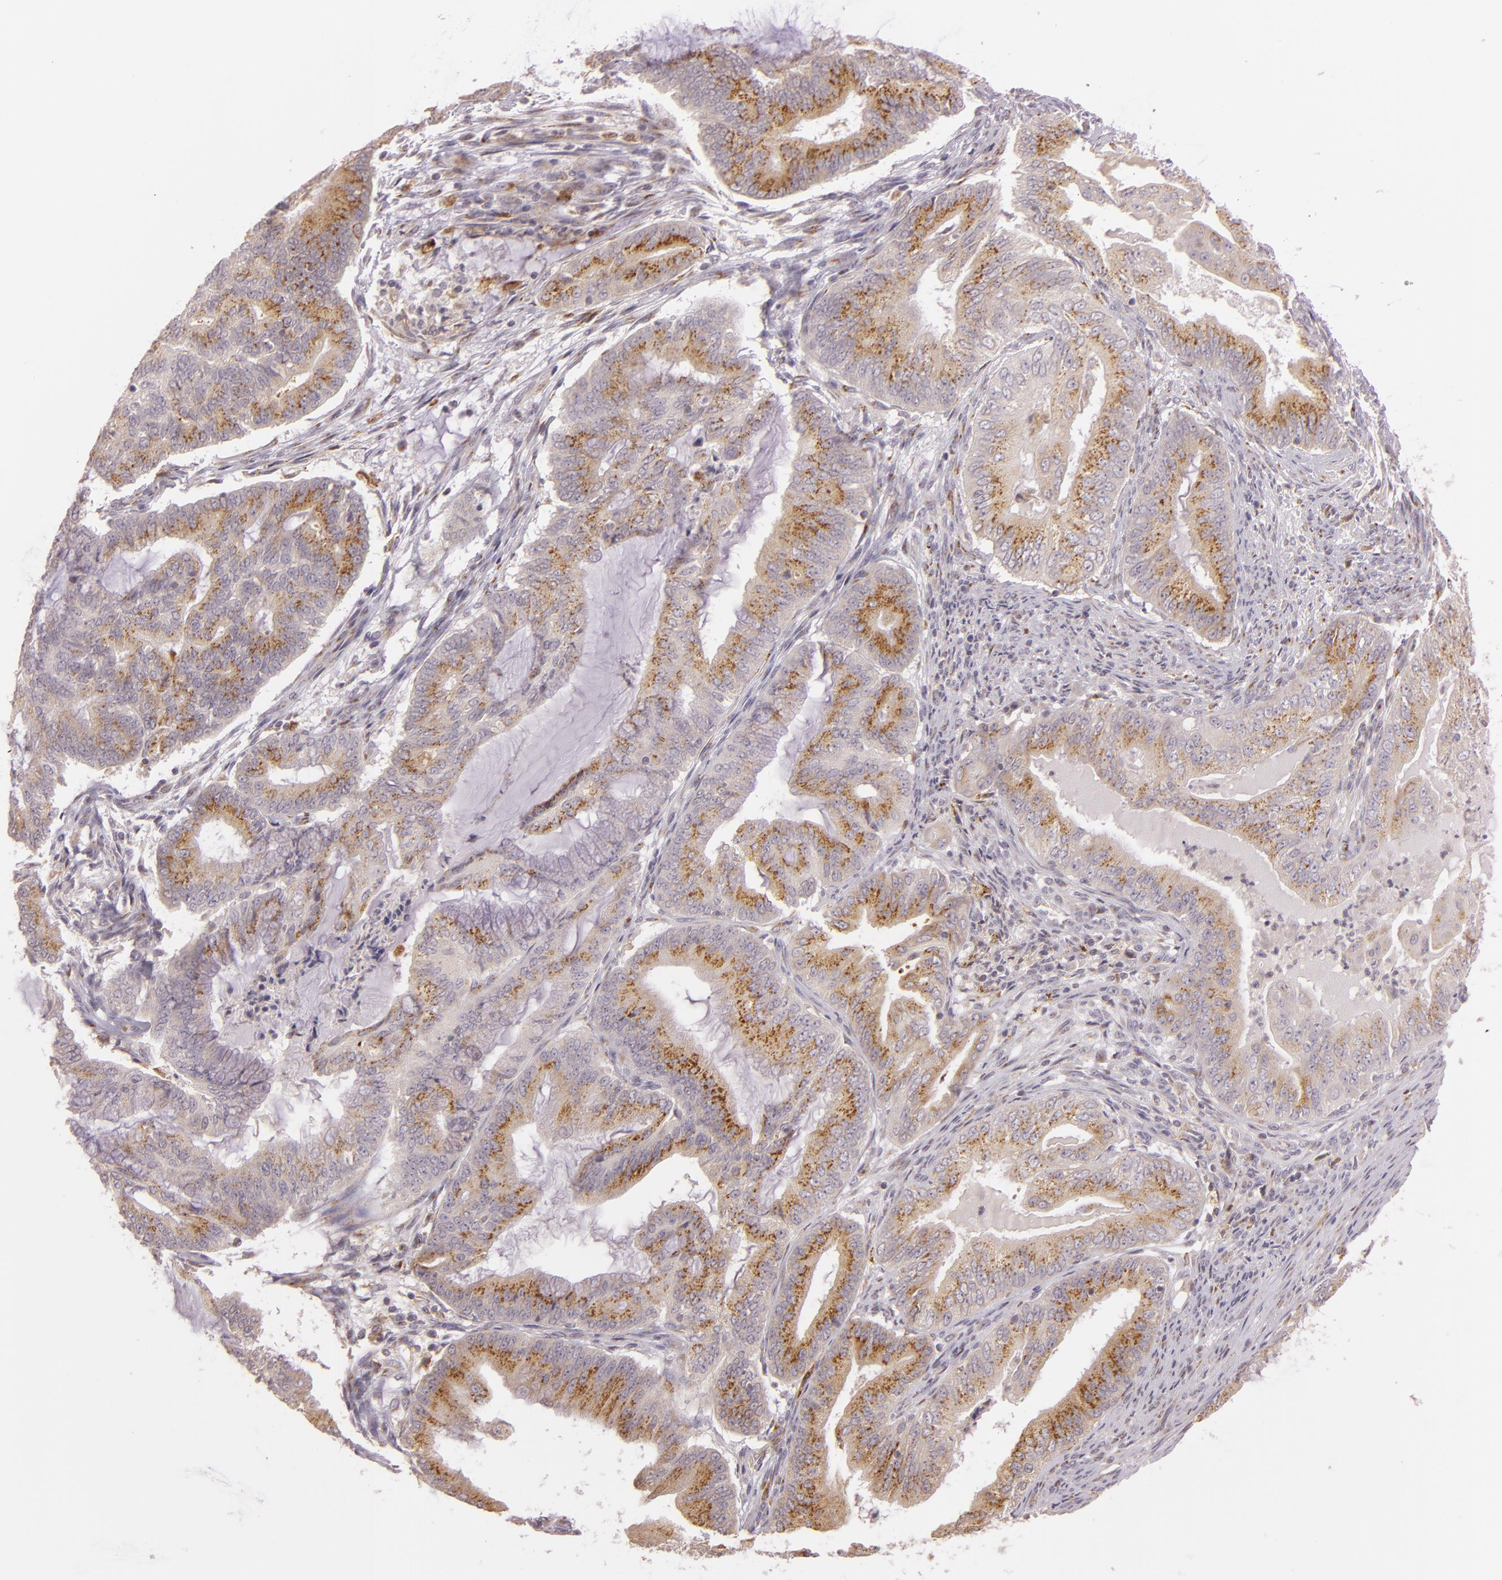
{"staining": {"intensity": "moderate", "quantity": ">75%", "location": "cytoplasmic/membranous"}, "tissue": "endometrial cancer", "cell_type": "Tumor cells", "image_type": "cancer", "snomed": [{"axis": "morphology", "description": "Adenocarcinoma, NOS"}, {"axis": "topography", "description": "Endometrium"}], "caption": "Approximately >75% of tumor cells in human endometrial cancer reveal moderate cytoplasmic/membranous protein expression as visualized by brown immunohistochemical staining.", "gene": "LGMN", "patient": {"sex": "female", "age": 63}}